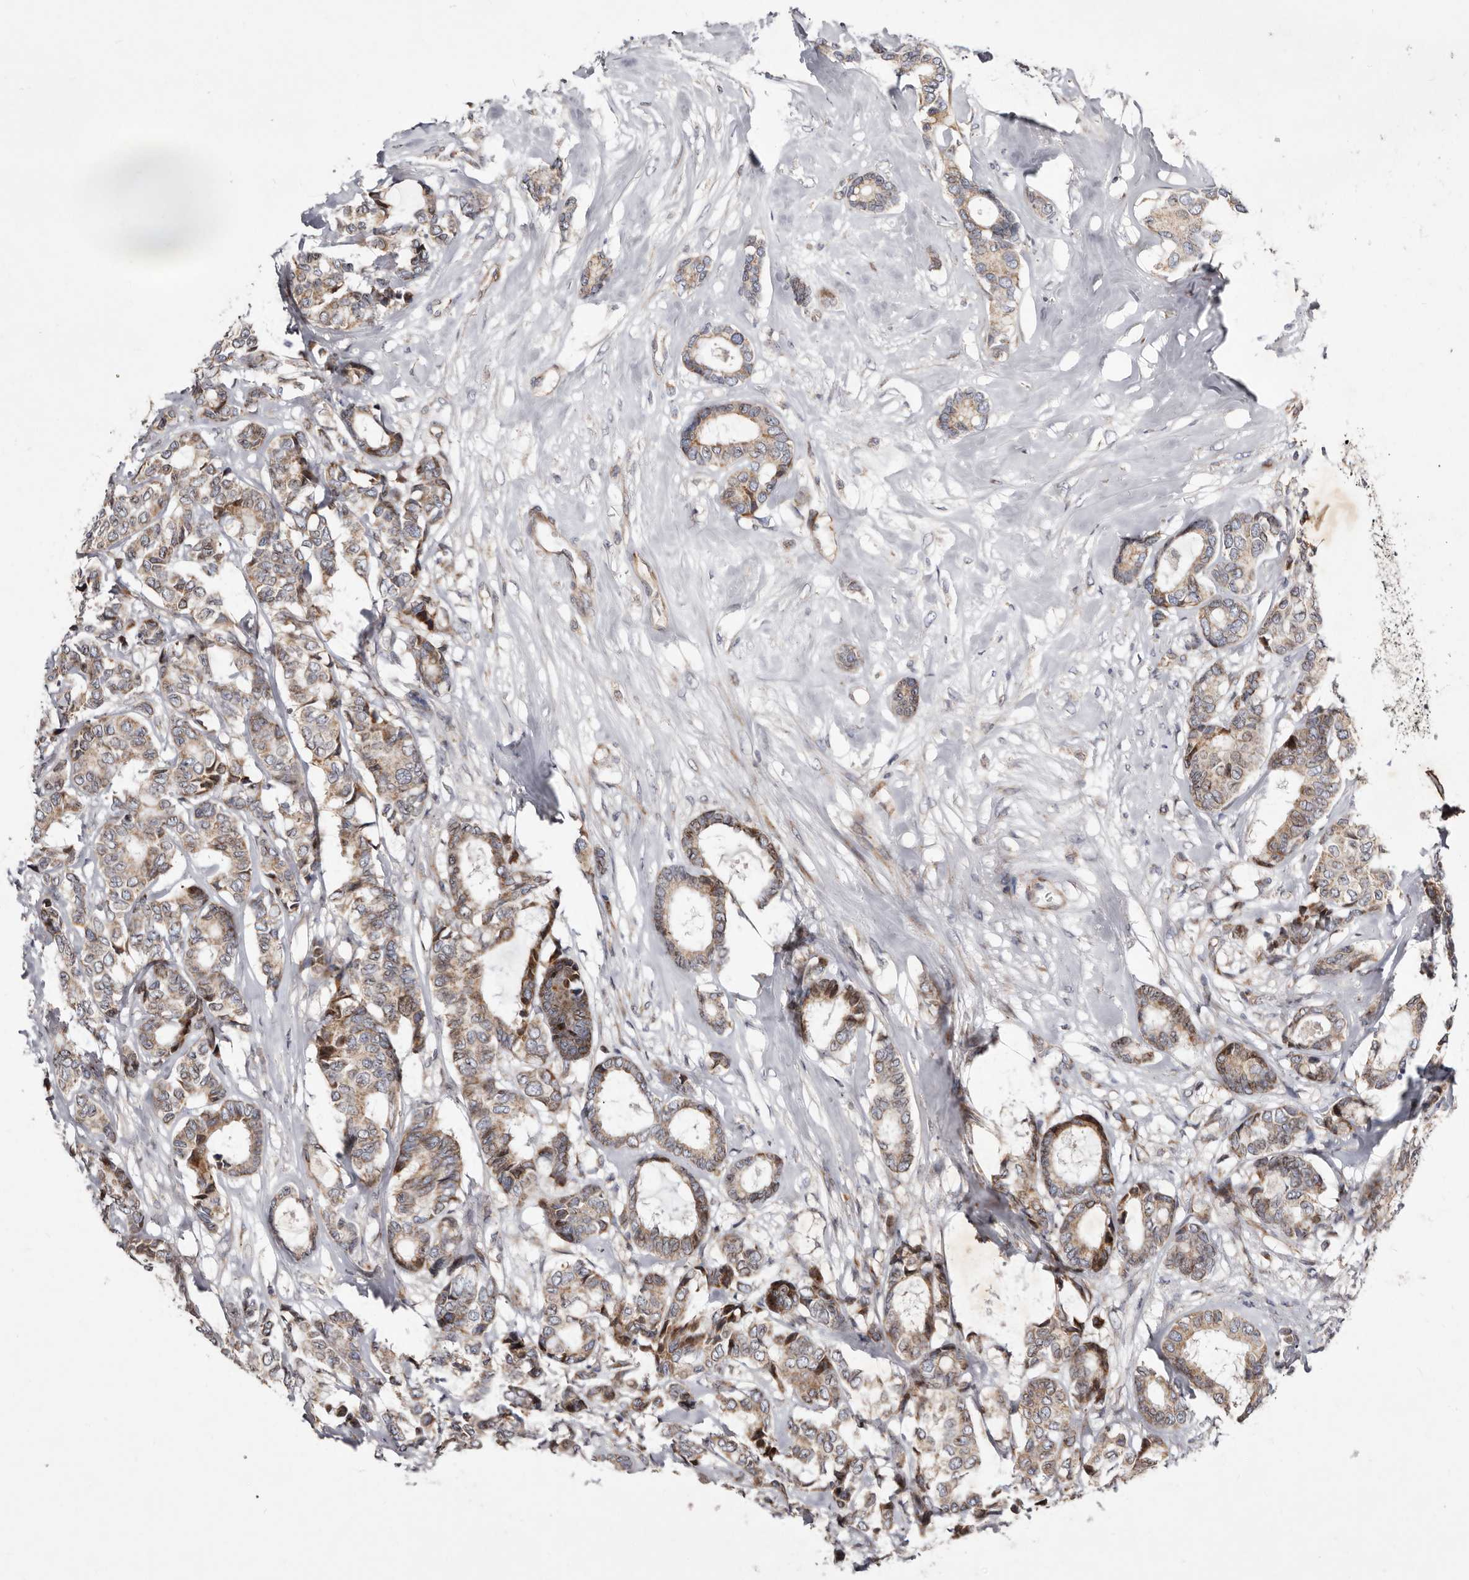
{"staining": {"intensity": "moderate", "quantity": ">75%", "location": "cytoplasmic/membranous"}, "tissue": "breast cancer", "cell_type": "Tumor cells", "image_type": "cancer", "snomed": [{"axis": "morphology", "description": "Duct carcinoma"}, {"axis": "topography", "description": "Breast"}], "caption": "Infiltrating ductal carcinoma (breast) stained with DAB (3,3'-diaminobenzidine) immunohistochemistry (IHC) demonstrates medium levels of moderate cytoplasmic/membranous positivity in approximately >75% of tumor cells.", "gene": "TIMM17B", "patient": {"sex": "female", "age": 87}}